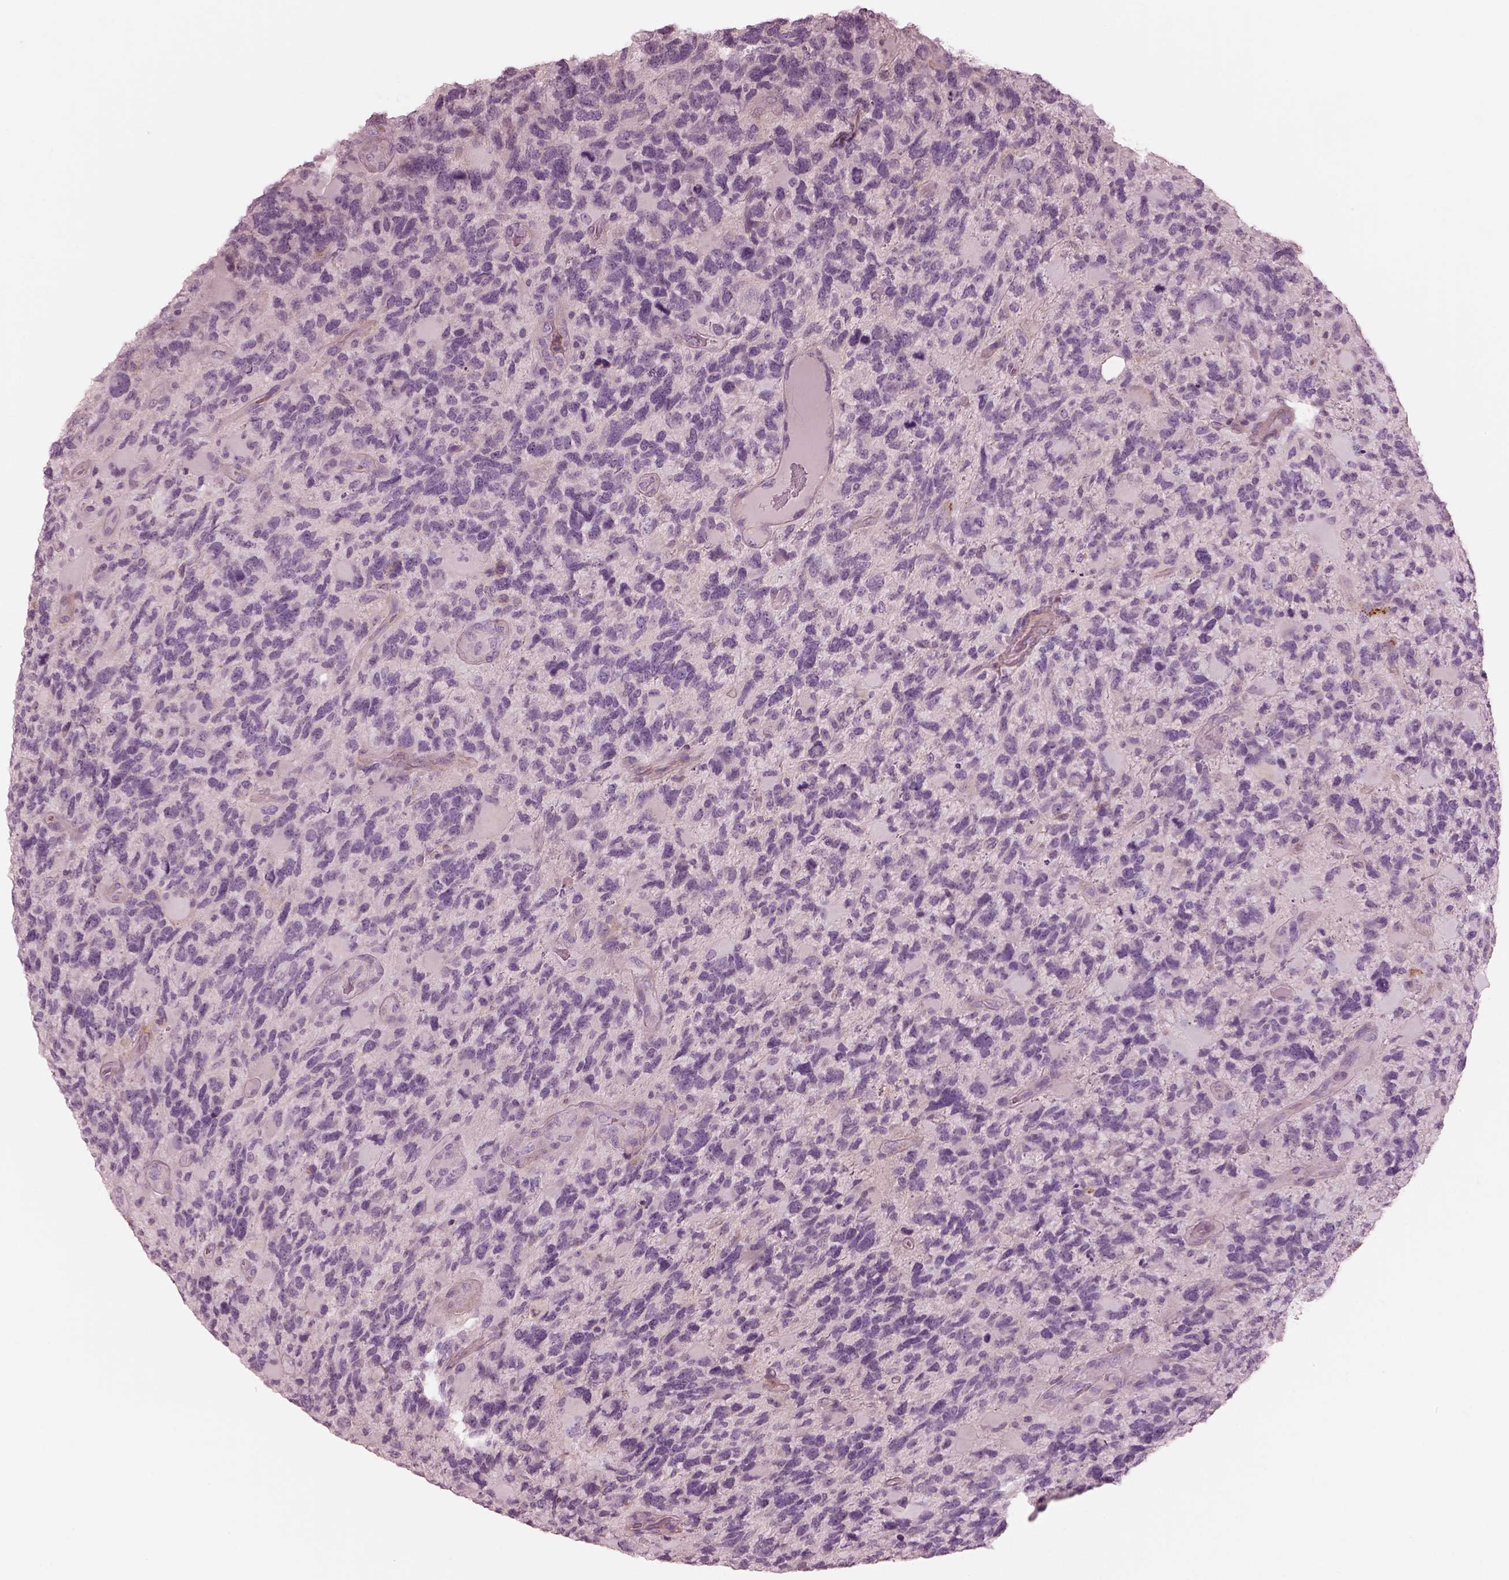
{"staining": {"intensity": "negative", "quantity": "none", "location": "none"}, "tissue": "glioma", "cell_type": "Tumor cells", "image_type": "cancer", "snomed": [{"axis": "morphology", "description": "Glioma, malignant, High grade"}, {"axis": "topography", "description": "Brain"}], "caption": "Immunohistochemistry (IHC) micrograph of human malignant glioma (high-grade) stained for a protein (brown), which displays no staining in tumor cells.", "gene": "ELAPOR1", "patient": {"sex": "female", "age": 71}}